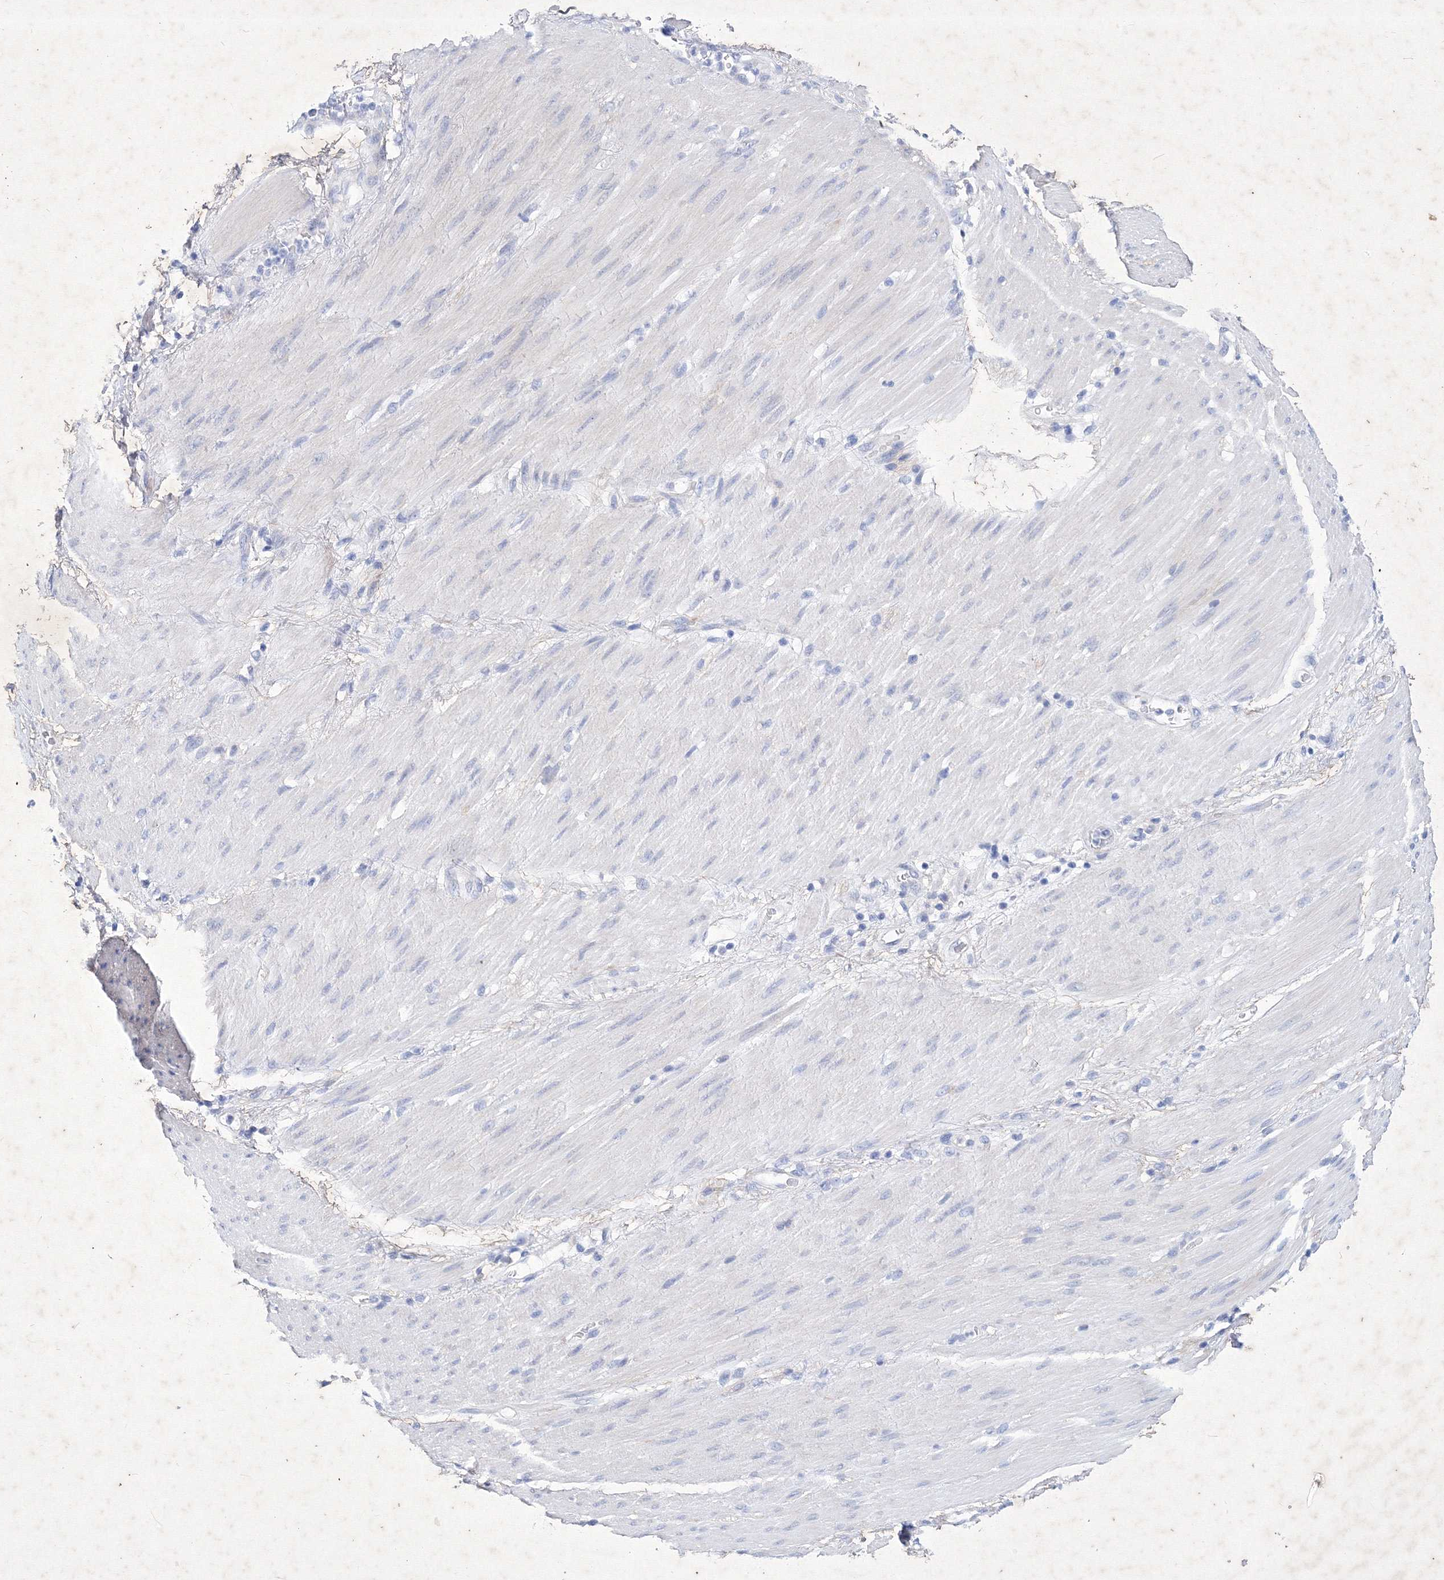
{"staining": {"intensity": "negative", "quantity": "none", "location": "none"}, "tissue": "stomach cancer", "cell_type": "Tumor cells", "image_type": "cancer", "snomed": [{"axis": "morphology", "description": "Adenocarcinoma, NOS"}, {"axis": "topography", "description": "Stomach"}], "caption": "A histopathology image of human adenocarcinoma (stomach) is negative for staining in tumor cells.", "gene": "GPN1", "patient": {"sex": "female", "age": 73}}